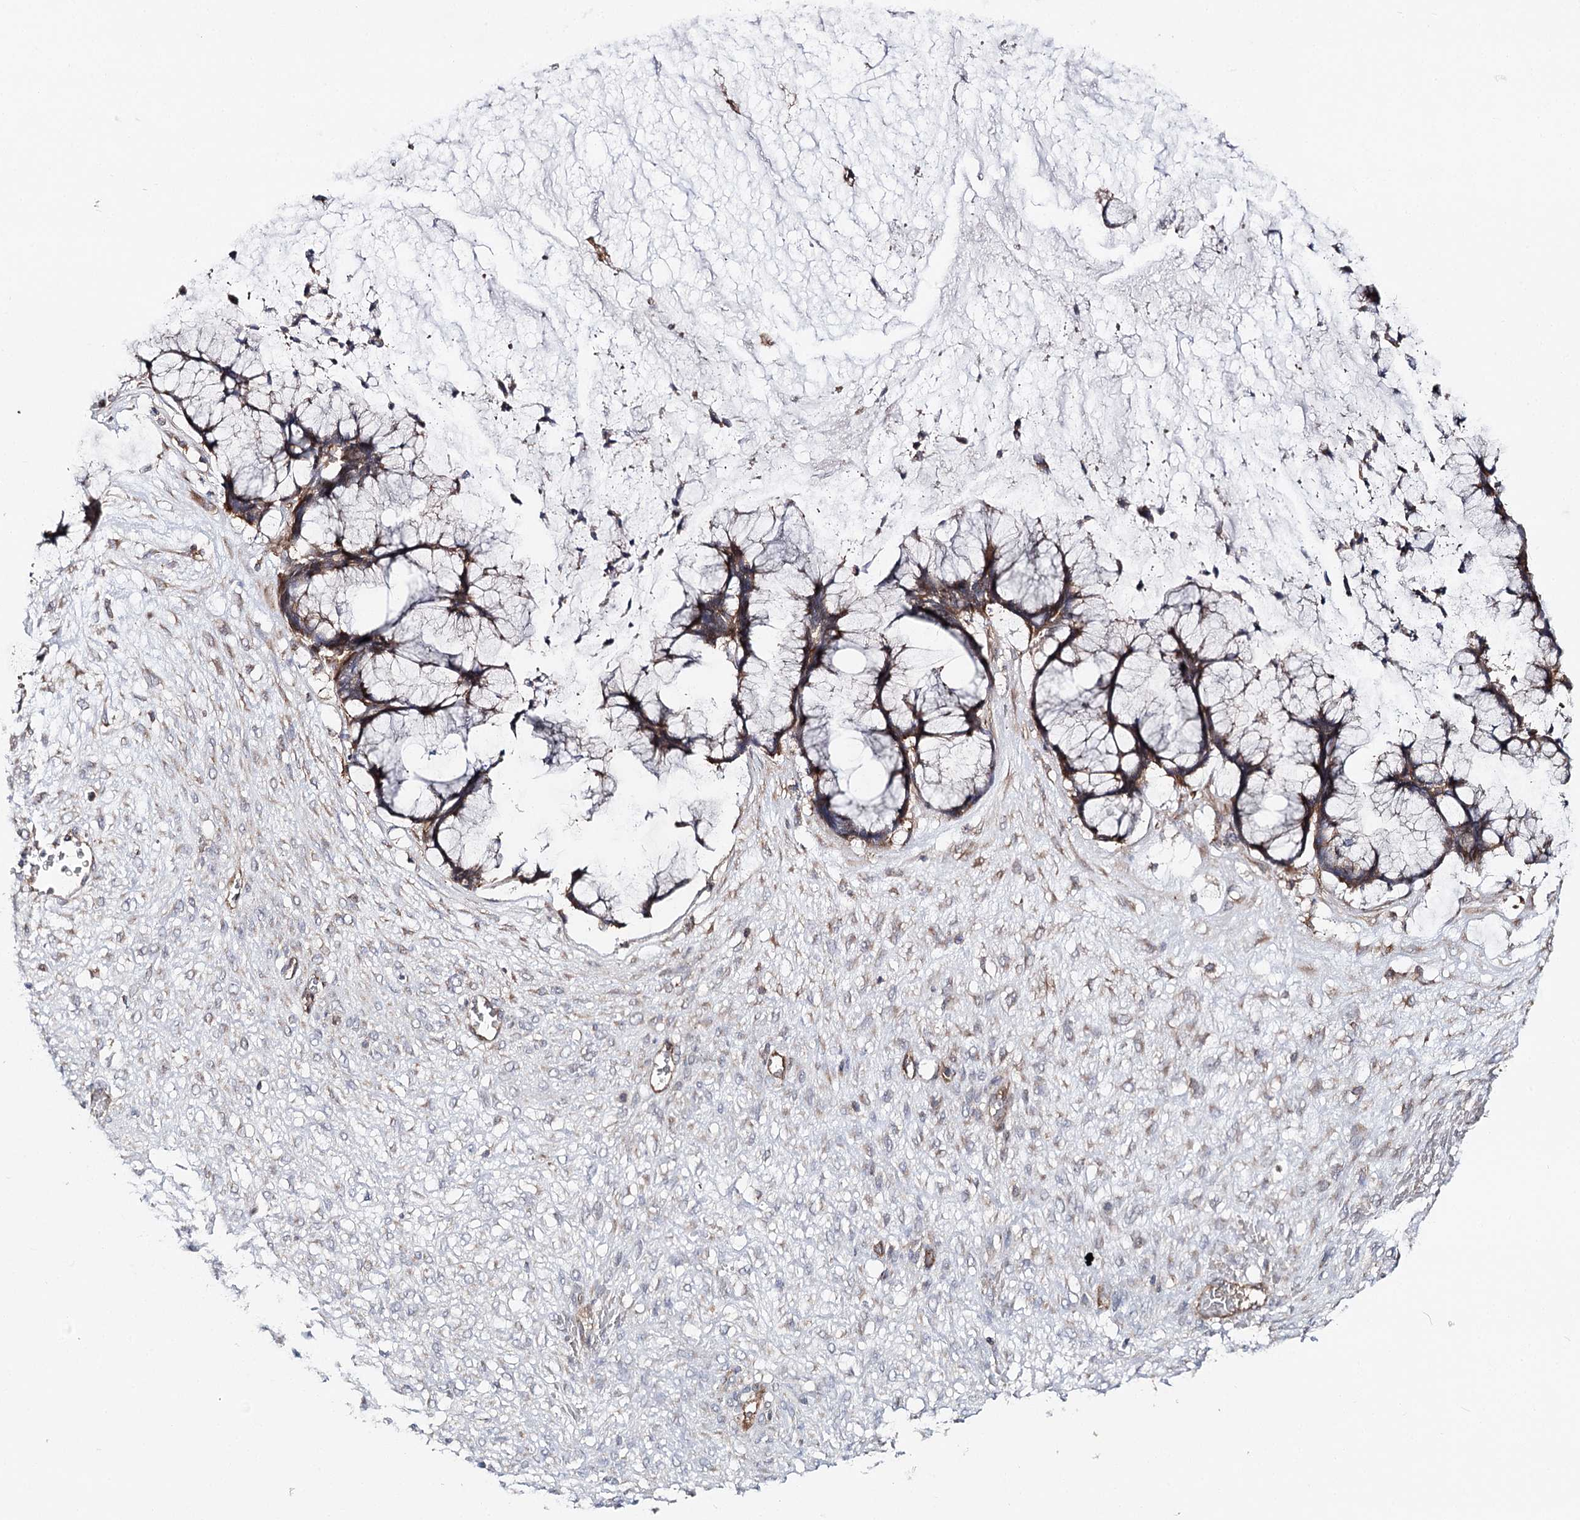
{"staining": {"intensity": "weak", "quantity": ">75%", "location": "cytoplasmic/membranous"}, "tissue": "ovarian cancer", "cell_type": "Tumor cells", "image_type": "cancer", "snomed": [{"axis": "morphology", "description": "Cystadenocarcinoma, mucinous, NOS"}, {"axis": "topography", "description": "Ovary"}], "caption": "Tumor cells demonstrate low levels of weak cytoplasmic/membranous positivity in about >75% of cells in human ovarian mucinous cystadenocarcinoma. (Stains: DAB in brown, nuclei in blue, Microscopy: brightfield microscopy at high magnification).", "gene": "SEC24B", "patient": {"sex": "female", "age": 42}}